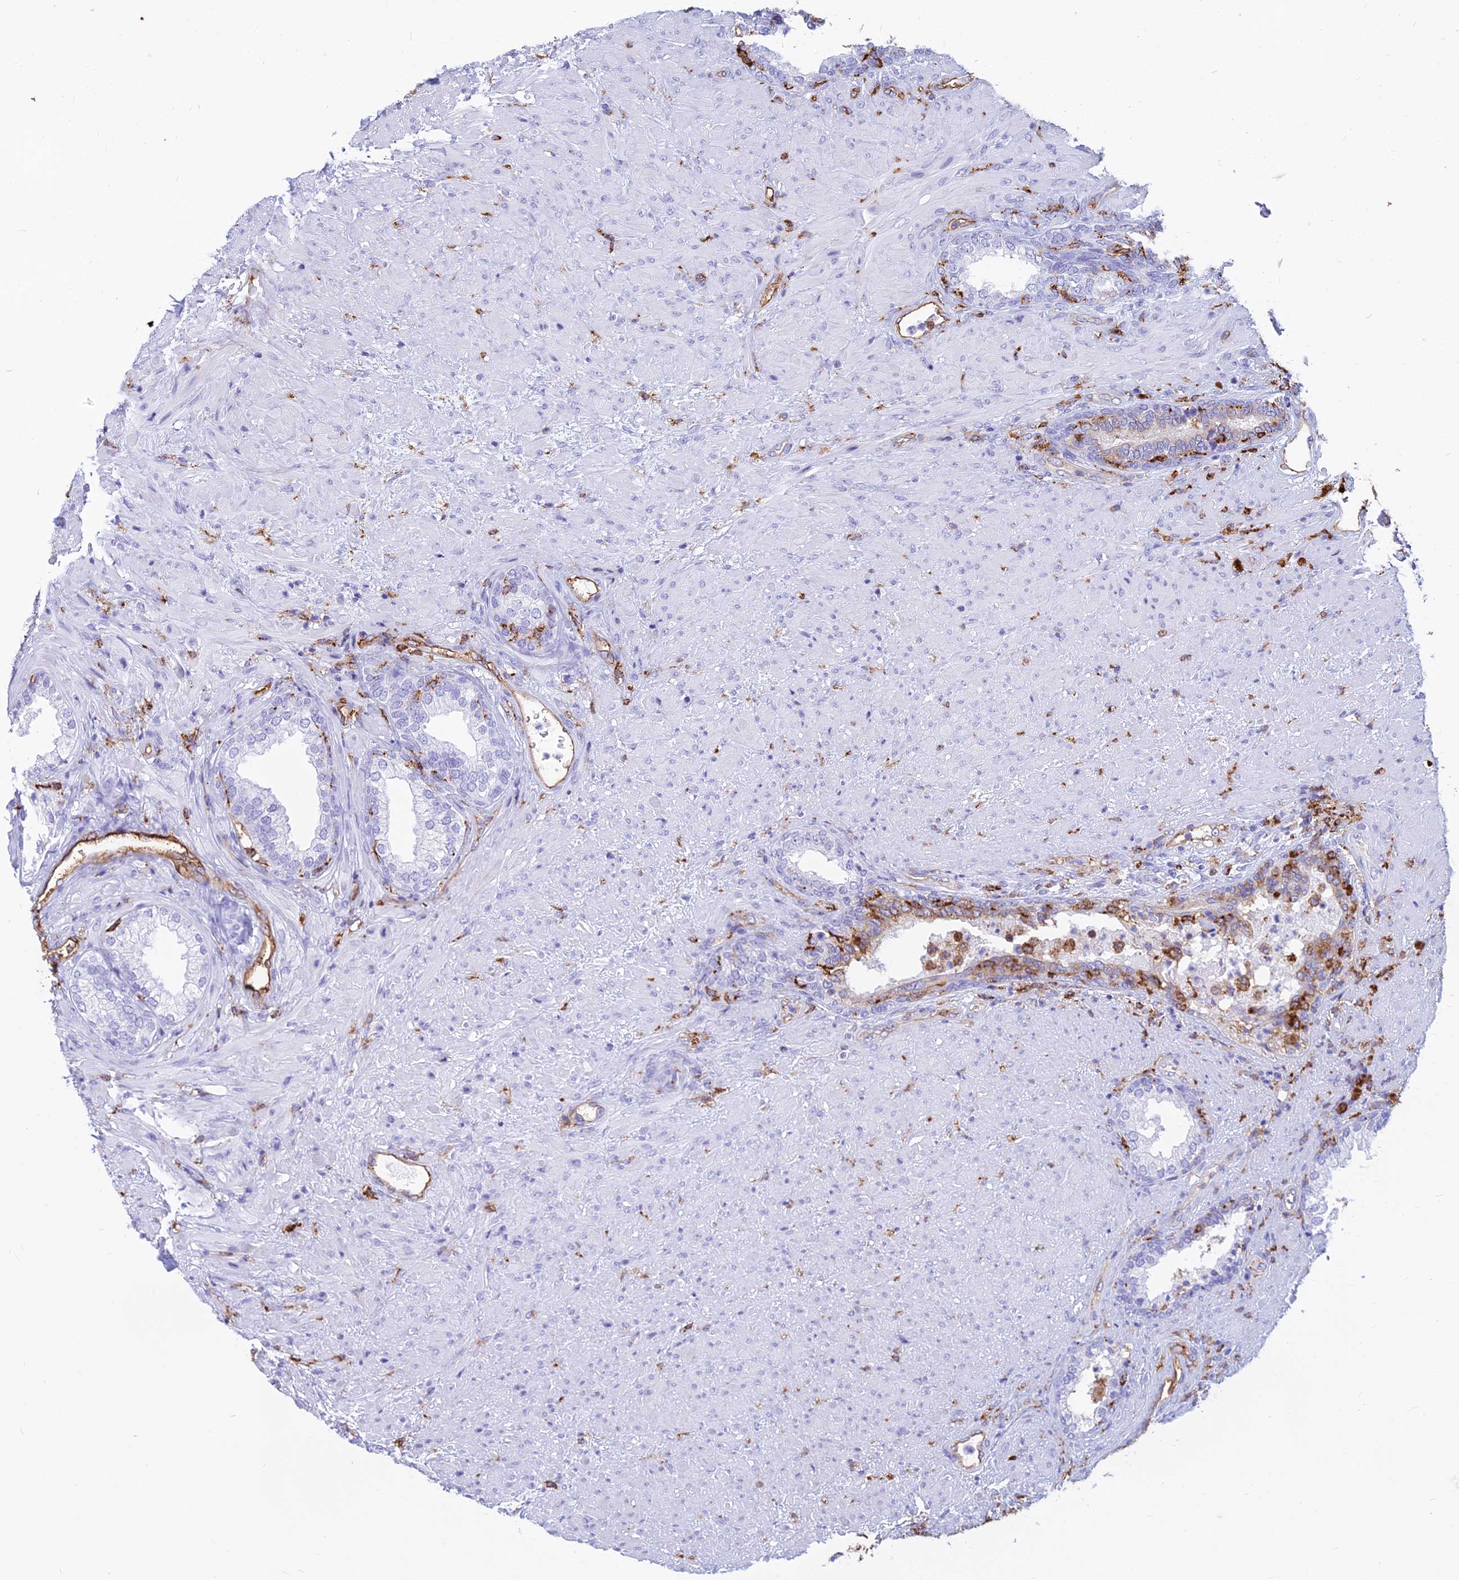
{"staining": {"intensity": "negative", "quantity": "none", "location": "none"}, "tissue": "prostate", "cell_type": "Glandular cells", "image_type": "normal", "snomed": [{"axis": "morphology", "description": "Normal tissue, NOS"}, {"axis": "topography", "description": "Prostate"}], "caption": "Immunohistochemistry of benign human prostate displays no expression in glandular cells. (DAB (3,3'-diaminobenzidine) IHC visualized using brightfield microscopy, high magnification).", "gene": "HLA", "patient": {"sex": "male", "age": 76}}